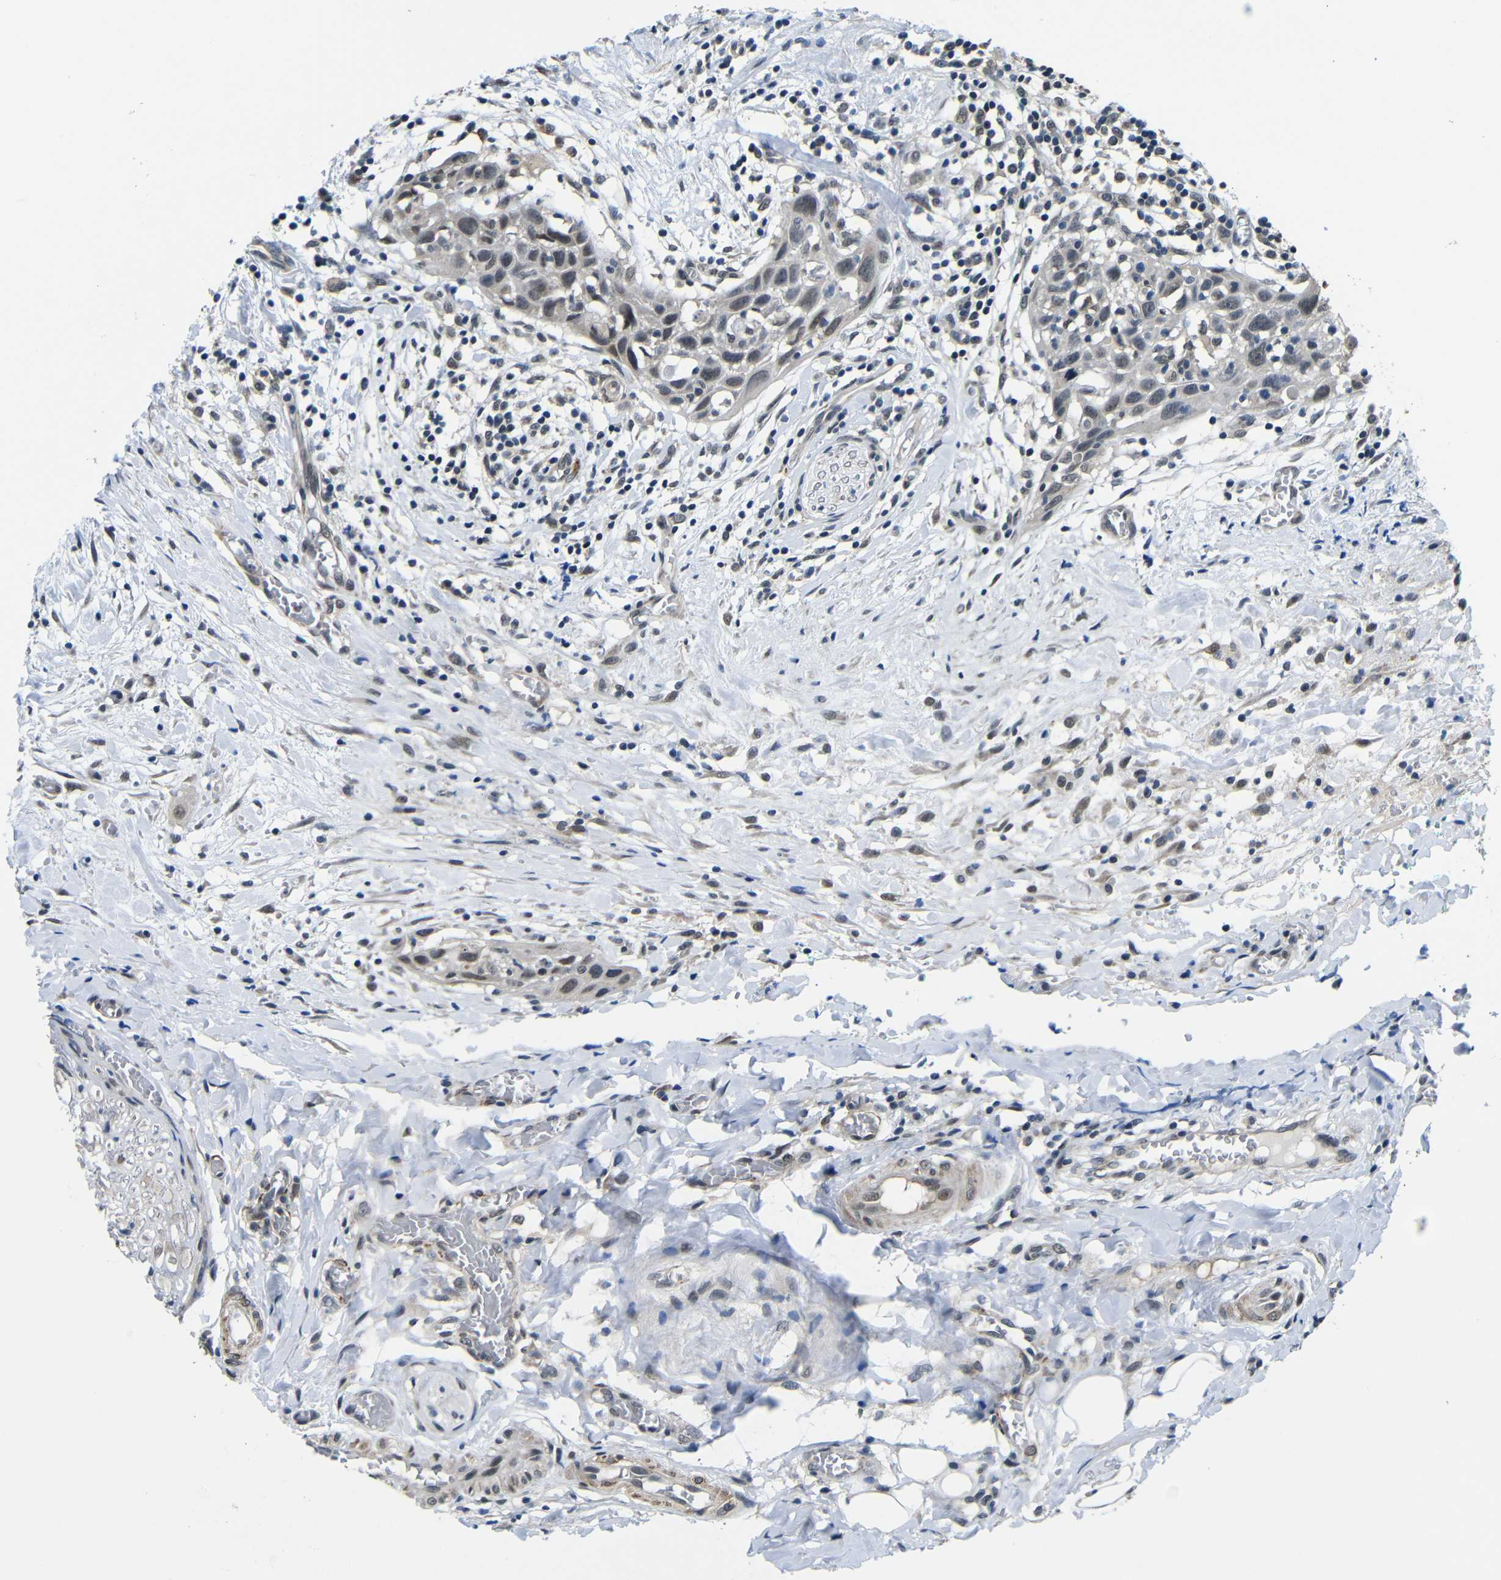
{"staining": {"intensity": "weak", "quantity": "25%-75%", "location": "cytoplasmic/membranous,nuclear"}, "tissue": "head and neck cancer", "cell_type": "Tumor cells", "image_type": "cancer", "snomed": [{"axis": "morphology", "description": "Normal tissue, NOS"}, {"axis": "morphology", "description": "Squamous cell carcinoma, NOS"}, {"axis": "topography", "description": "Oral tissue"}, {"axis": "topography", "description": "Head-Neck"}], "caption": "Immunohistochemistry (IHC) of head and neck cancer (squamous cell carcinoma) shows low levels of weak cytoplasmic/membranous and nuclear positivity in about 25%-75% of tumor cells.", "gene": "FAM172A", "patient": {"sex": "female", "age": 50}}